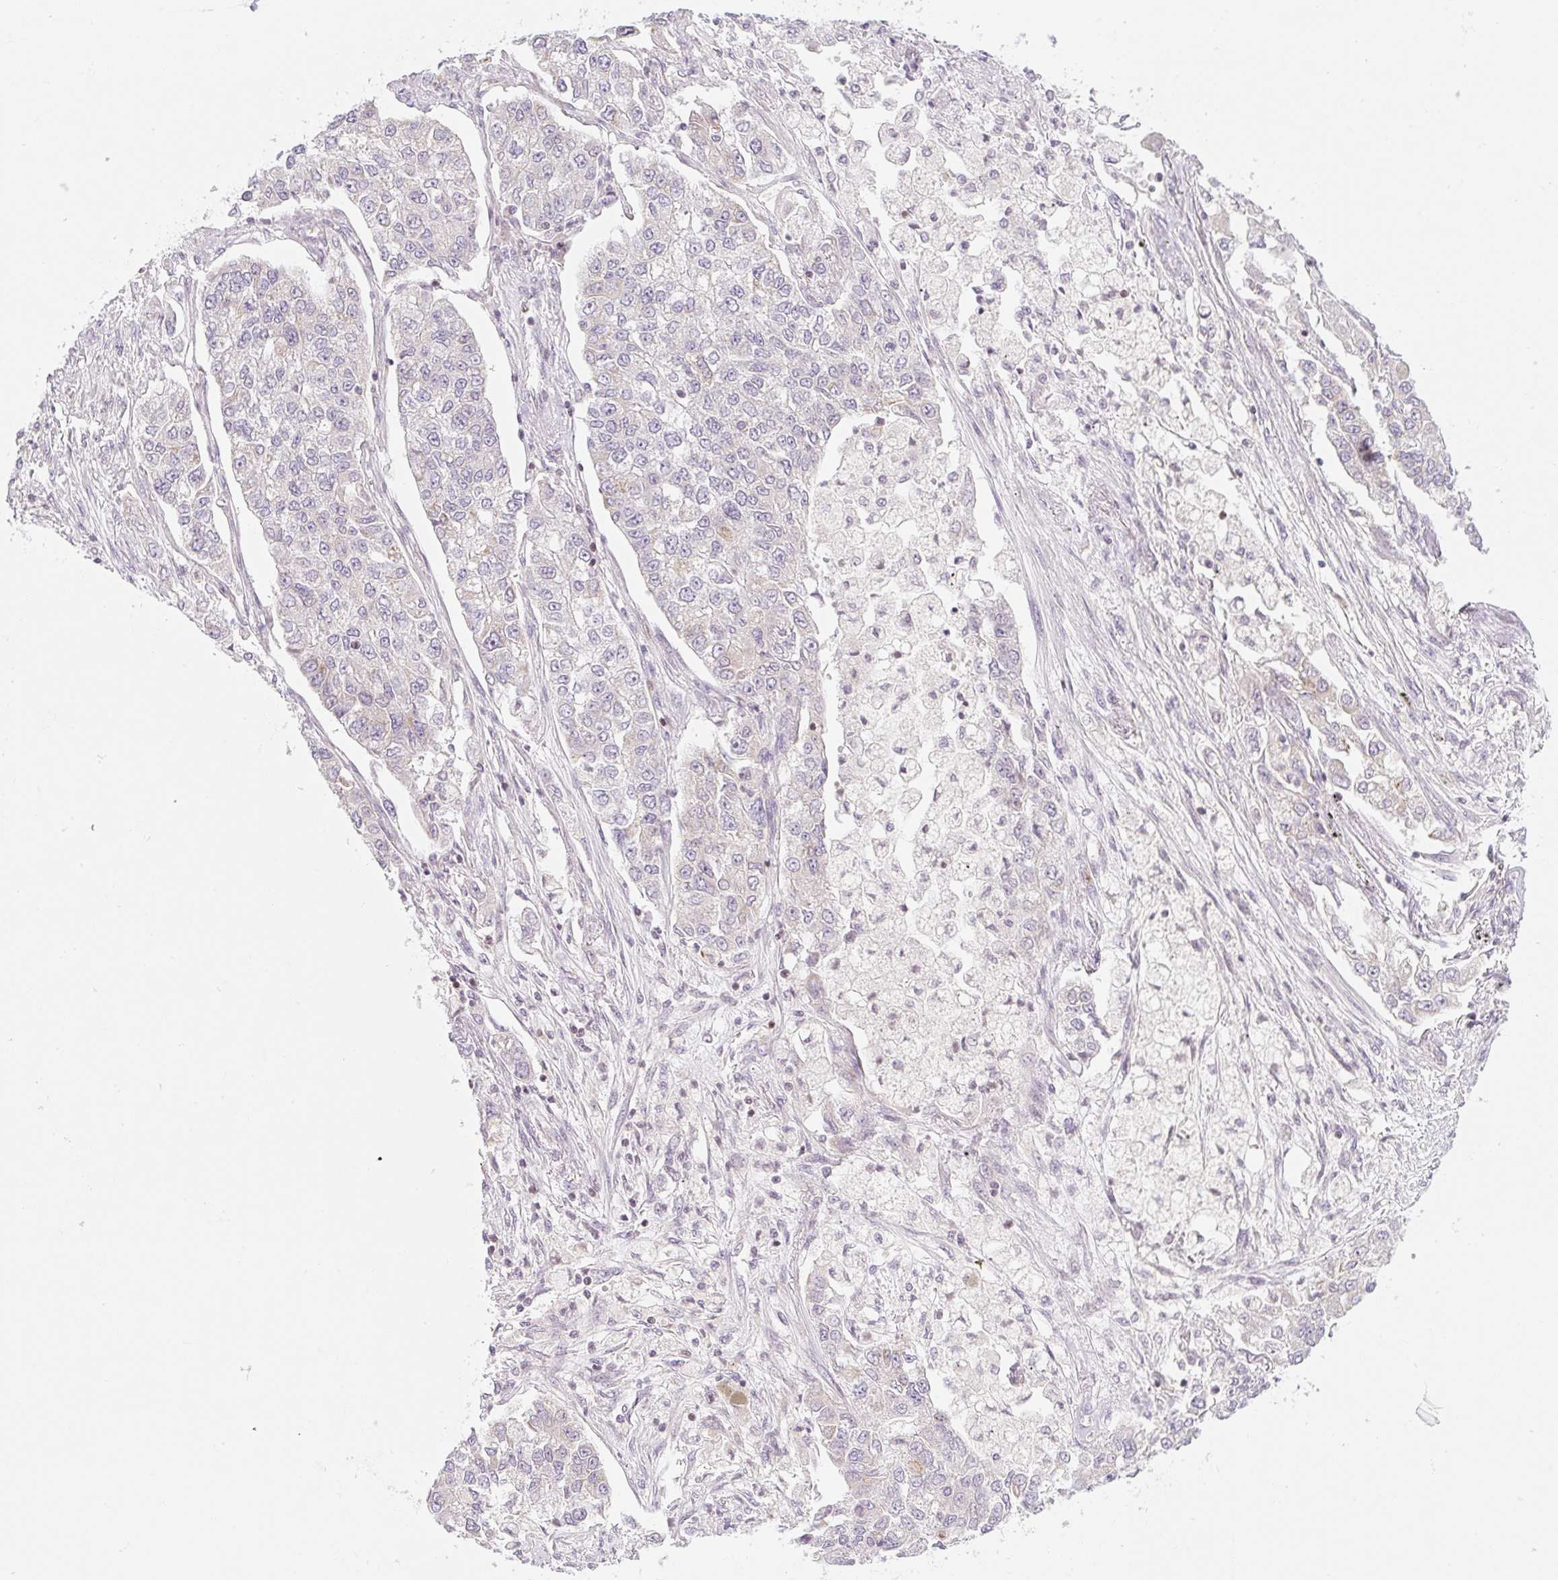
{"staining": {"intensity": "negative", "quantity": "none", "location": "none"}, "tissue": "lung cancer", "cell_type": "Tumor cells", "image_type": "cancer", "snomed": [{"axis": "morphology", "description": "Adenocarcinoma, NOS"}, {"axis": "topography", "description": "Lung"}], "caption": "Immunohistochemistry (IHC) photomicrograph of neoplastic tissue: lung cancer stained with DAB (3,3'-diaminobenzidine) reveals no significant protein expression in tumor cells.", "gene": "CASKIN1", "patient": {"sex": "male", "age": 49}}